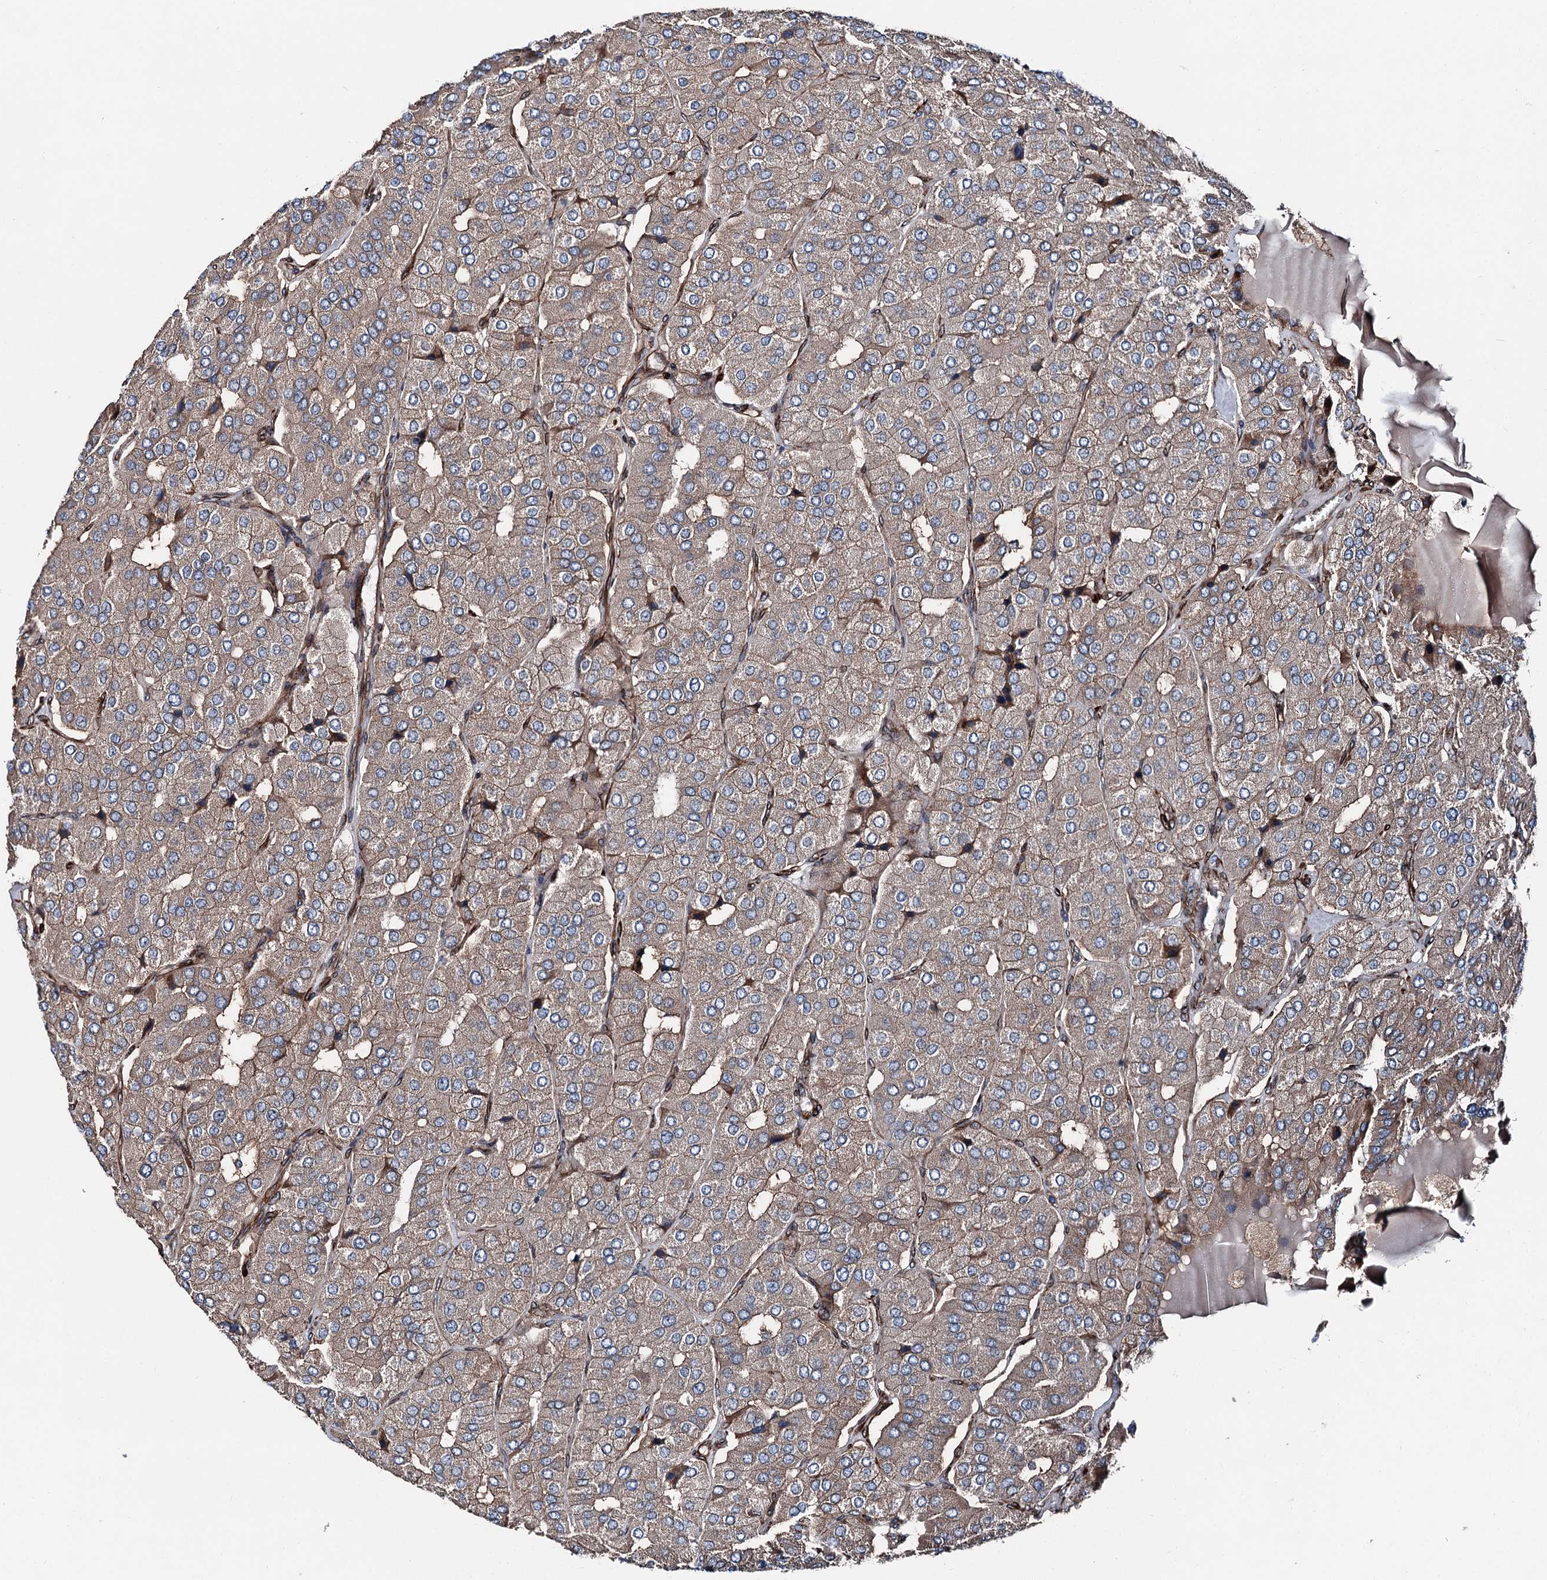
{"staining": {"intensity": "moderate", "quantity": ">75%", "location": "cytoplasmic/membranous"}, "tissue": "parathyroid gland", "cell_type": "Glandular cells", "image_type": "normal", "snomed": [{"axis": "morphology", "description": "Normal tissue, NOS"}, {"axis": "morphology", "description": "Adenoma, NOS"}, {"axis": "topography", "description": "Parathyroid gland"}], "caption": "Immunohistochemistry of normal parathyroid gland demonstrates medium levels of moderate cytoplasmic/membranous expression in about >75% of glandular cells. Using DAB (brown) and hematoxylin (blue) stains, captured at high magnification using brightfield microscopy.", "gene": "DDIAS", "patient": {"sex": "female", "age": 86}}